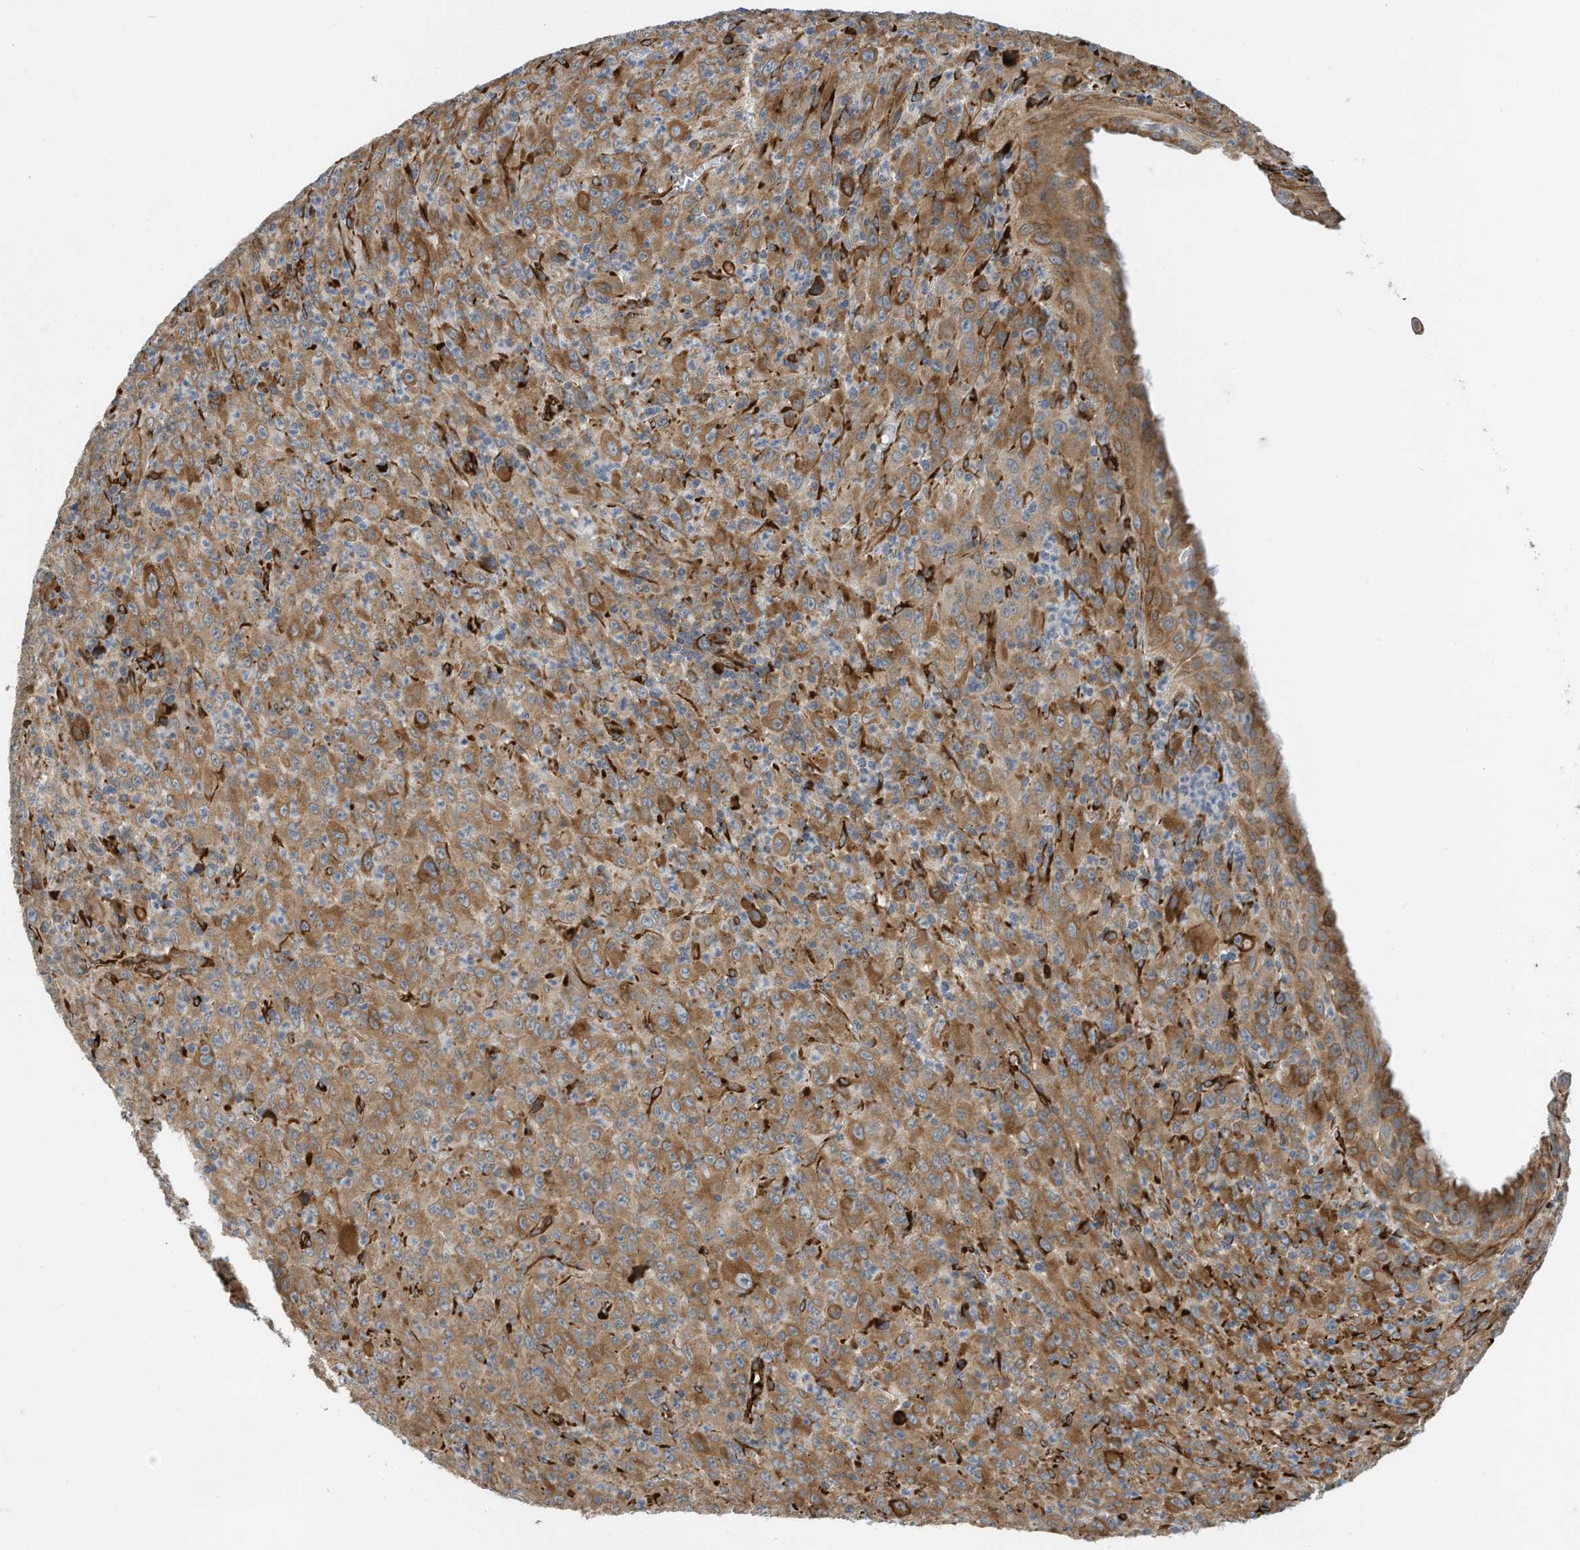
{"staining": {"intensity": "moderate", "quantity": ">75%", "location": "cytoplasmic/membranous"}, "tissue": "melanoma", "cell_type": "Tumor cells", "image_type": "cancer", "snomed": [{"axis": "morphology", "description": "Malignant melanoma, Metastatic site"}, {"axis": "topography", "description": "Skin"}], "caption": "Protein staining demonstrates moderate cytoplasmic/membranous positivity in about >75% of tumor cells in melanoma.", "gene": "ZBTB45", "patient": {"sex": "female", "age": 56}}